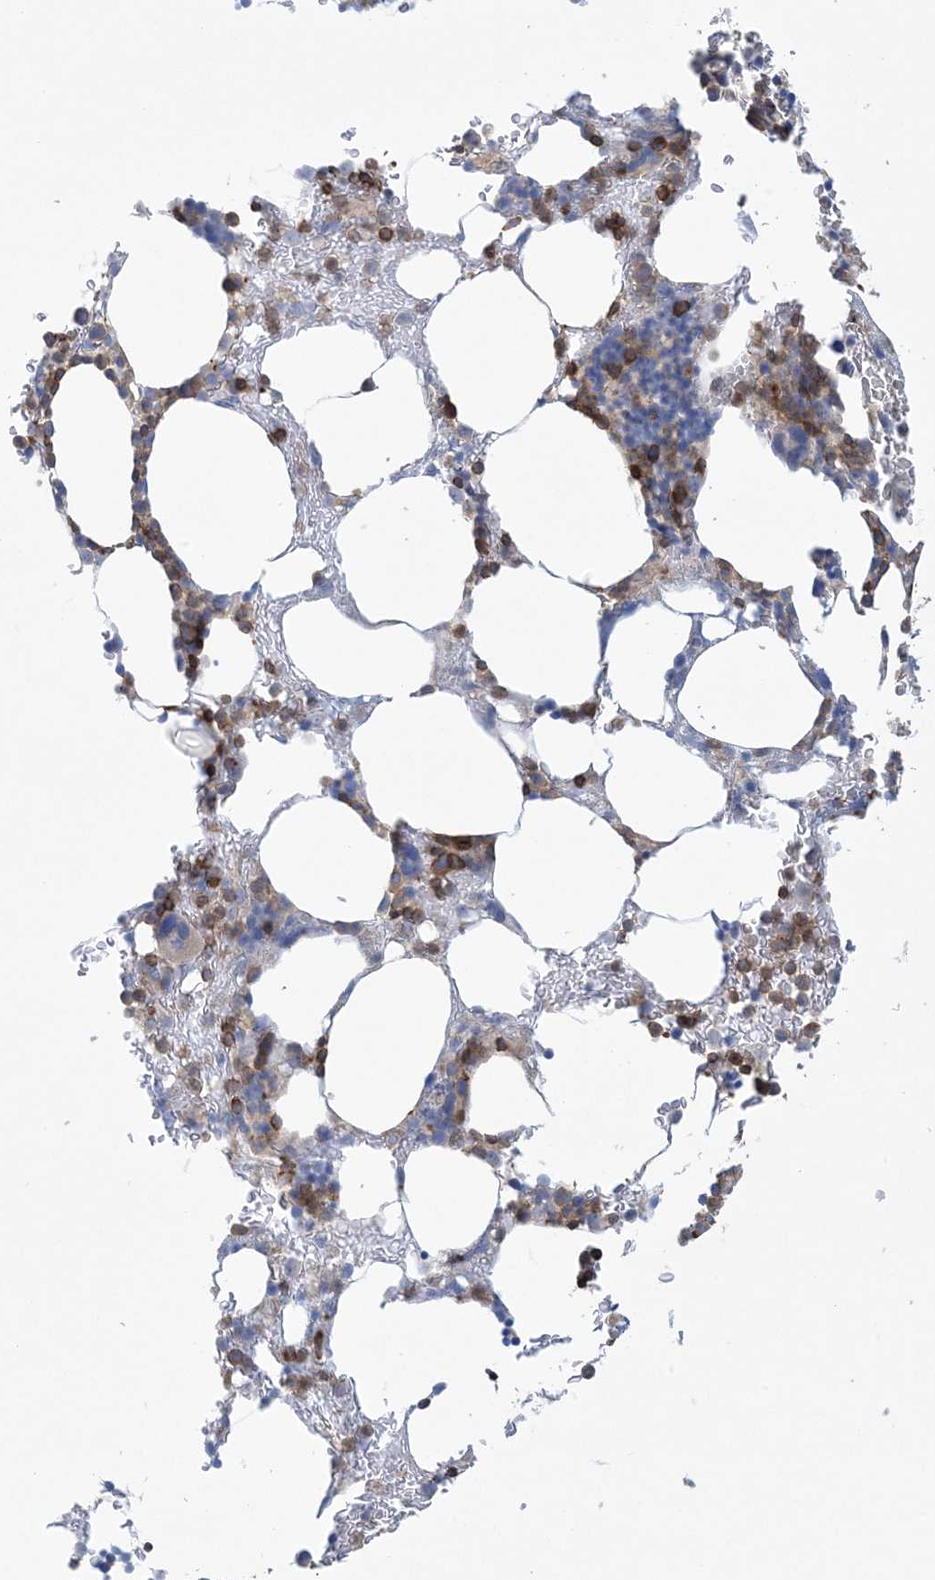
{"staining": {"intensity": "strong", "quantity": "<25%", "location": "cytoplasmic/membranous"}, "tissue": "bone marrow", "cell_type": "Hematopoietic cells", "image_type": "normal", "snomed": [{"axis": "morphology", "description": "Normal tissue, NOS"}, {"axis": "topography", "description": "Bone marrow"}], "caption": "Strong cytoplasmic/membranous expression is seen in approximately <25% of hematopoietic cells in normal bone marrow.", "gene": "ARHGAP30", "patient": {"sex": "male"}}